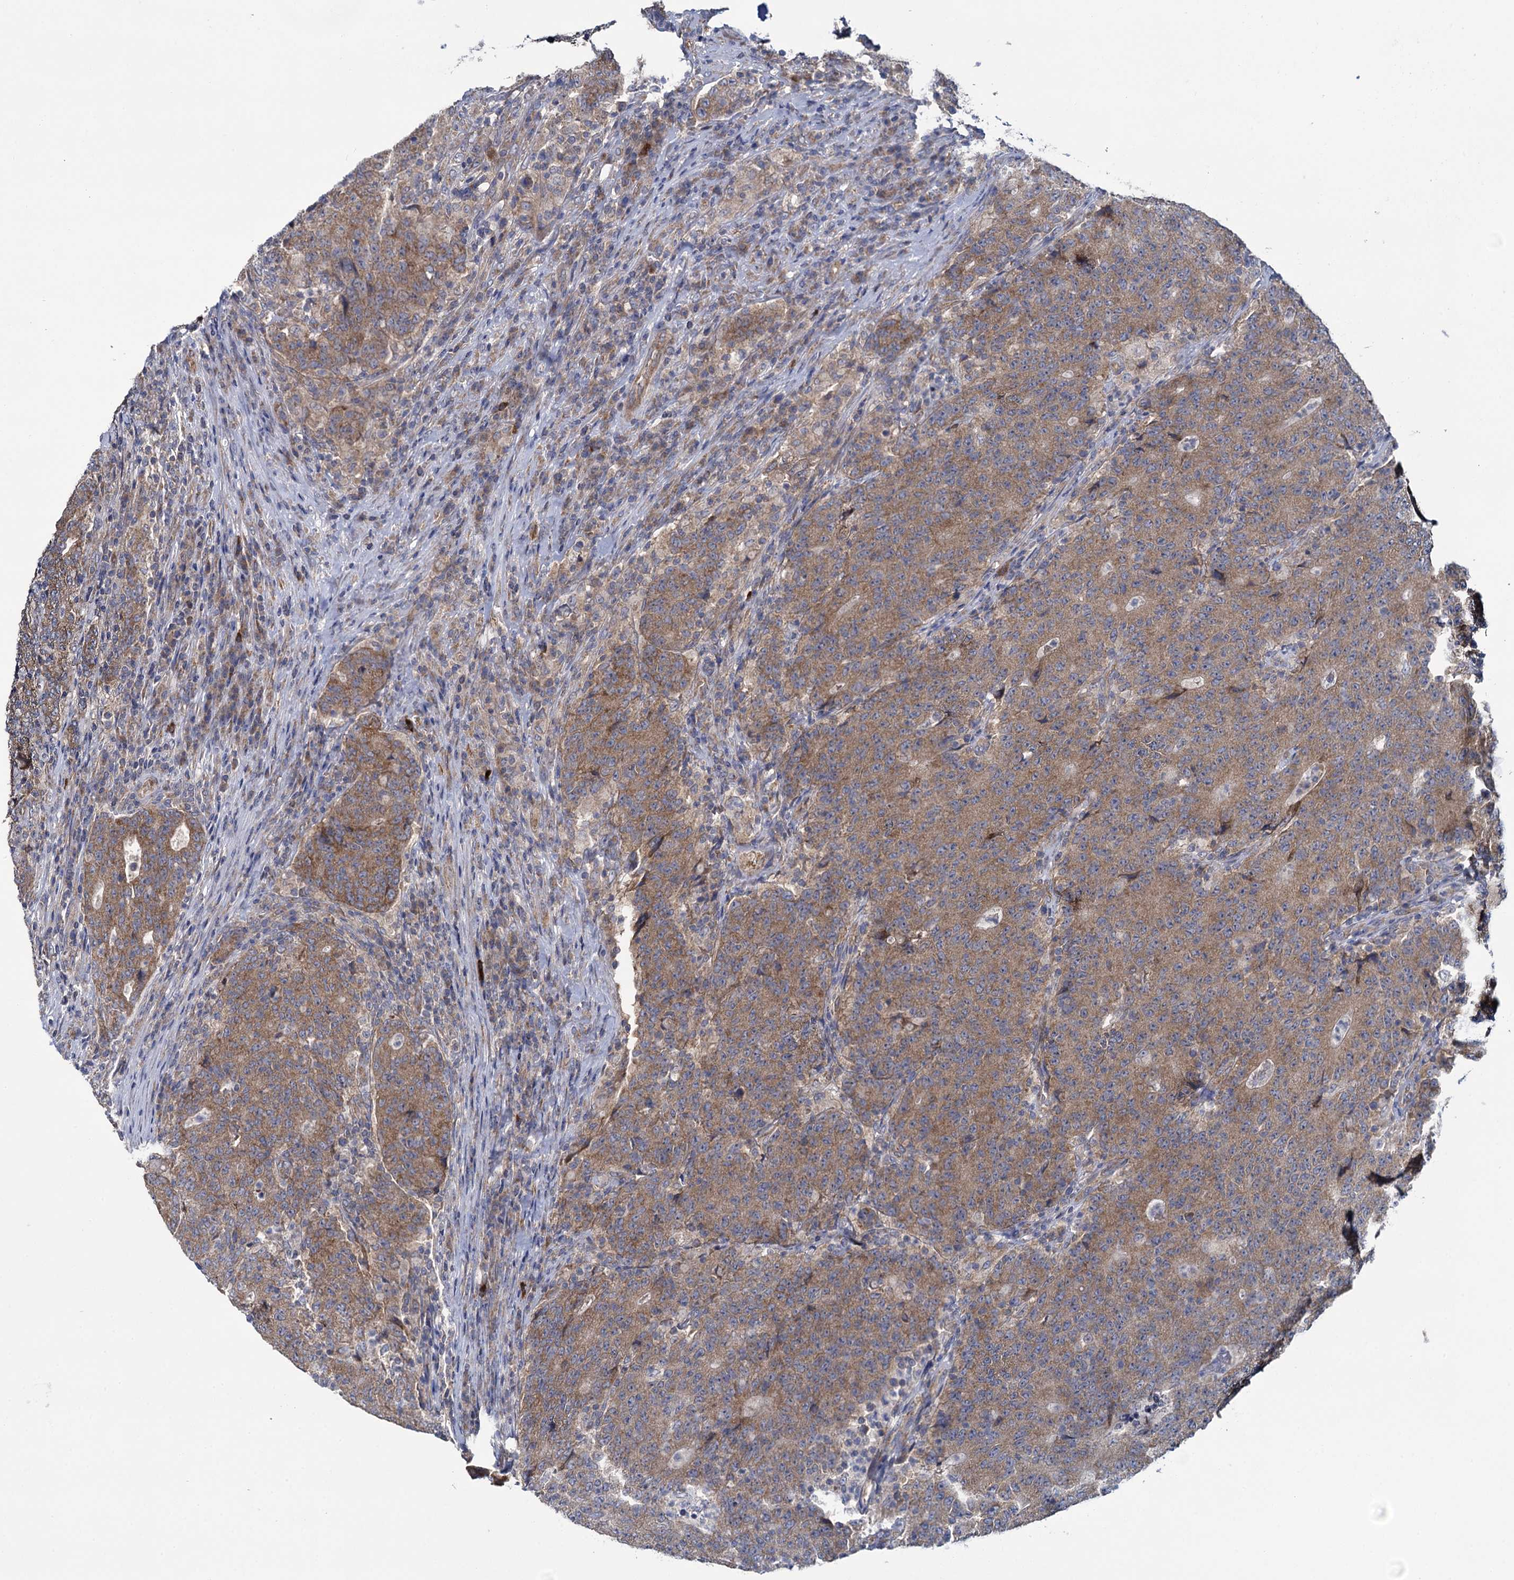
{"staining": {"intensity": "moderate", "quantity": ">75%", "location": "cytoplasmic/membranous"}, "tissue": "colorectal cancer", "cell_type": "Tumor cells", "image_type": "cancer", "snomed": [{"axis": "morphology", "description": "Adenocarcinoma, NOS"}, {"axis": "topography", "description": "Colon"}], "caption": "Protein staining exhibits moderate cytoplasmic/membranous staining in about >75% of tumor cells in colorectal cancer.", "gene": "GSTM2", "patient": {"sex": "female", "age": 75}}